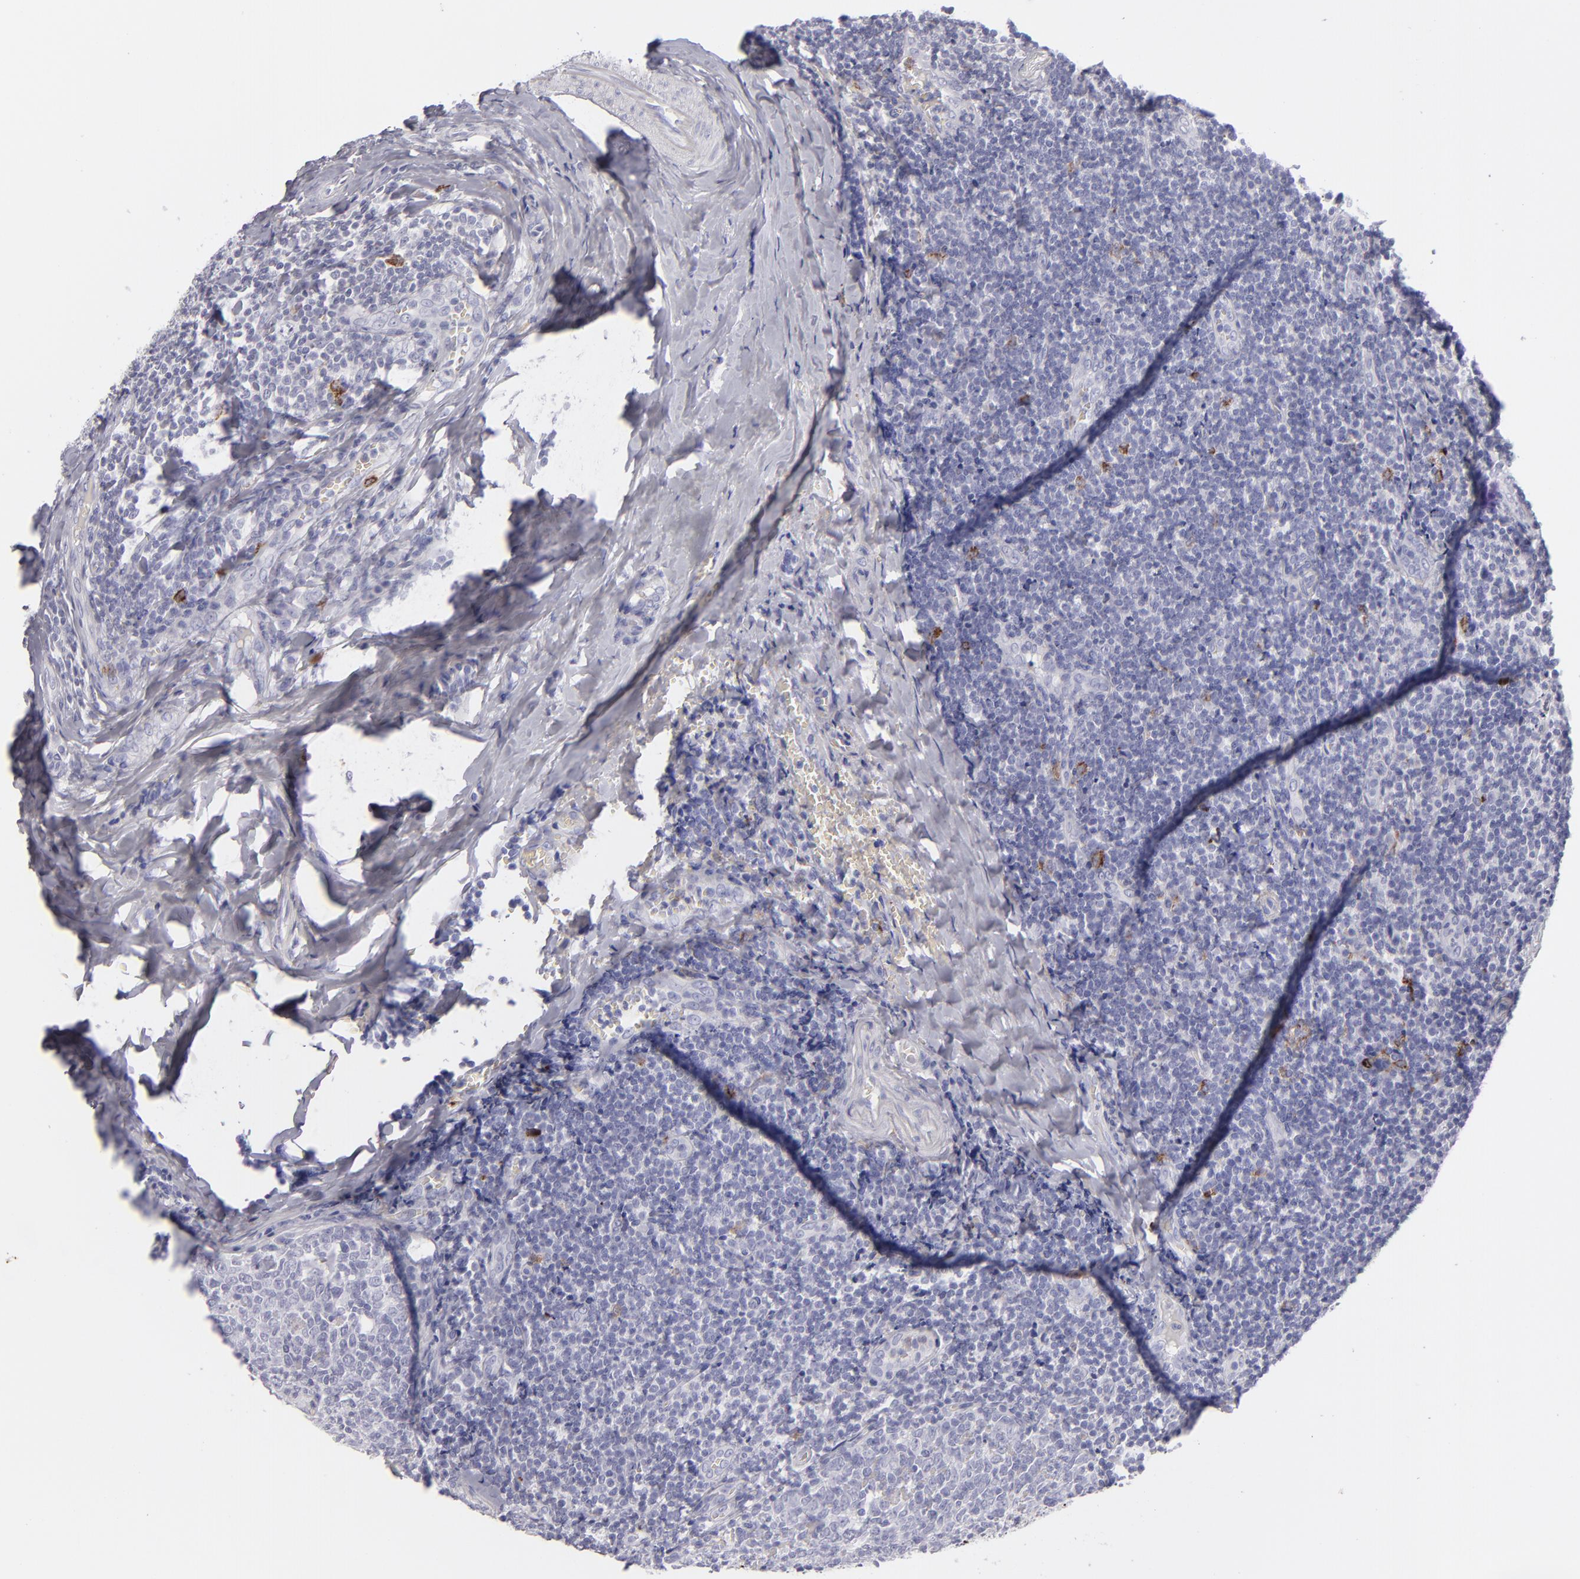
{"staining": {"intensity": "negative", "quantity": "none", "location": "none"}, "tissue": "tonsil", "cell_type": "Germinal center cells", "image_type": "normal", "snomed": [{"axis": "morphology", "description": "Normal tissue, NOS"}, {"axis": "topography", "description": "Tonsil"}], "caption": "The immunohistochemistry (IHC) micrograph has no significant staining in germinal center cells of tonsil.", "gene": "ANPEP", "patient": {"sex": "male", "age": 31}}